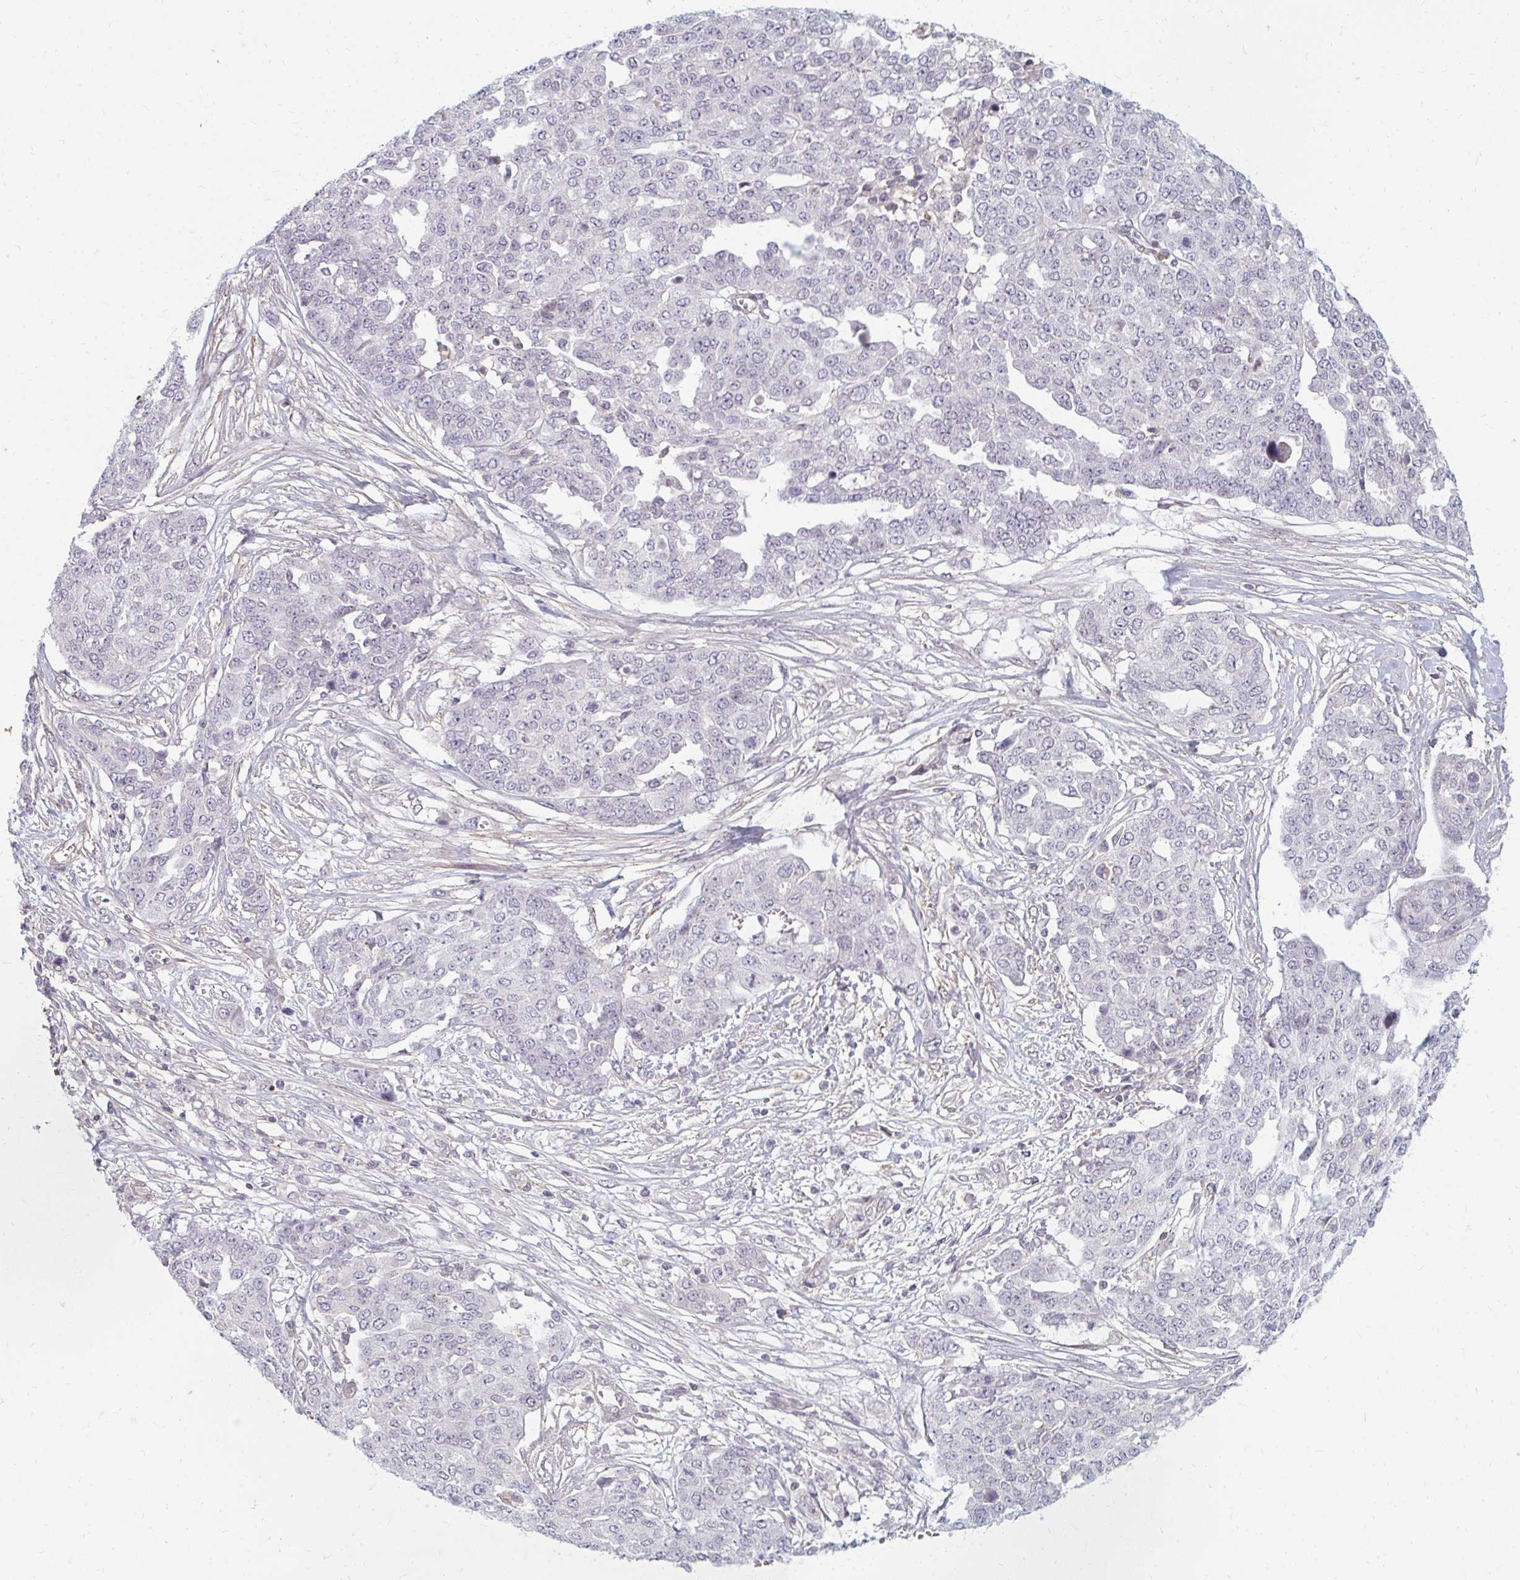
{"staining": {"intensity": "negative", "quantity": "none", "location": "none"}, "tissue": "ovarian cancer", "cell_type": "Tumor cells", "image_type": "cancer", "snomed": [{"axis": "morphology", "description": "Cystadenocarcinoma, serous, NOS"}, {"axis": "topography", "description": "Soft tissue"}, {"axis": "topography", "description": "Ovary"}], "caption": "The image displays no staining of tumor cells in ovarian cancer.", "gene": "GPC5", "patient": {"sex": "female", "age": 57}}